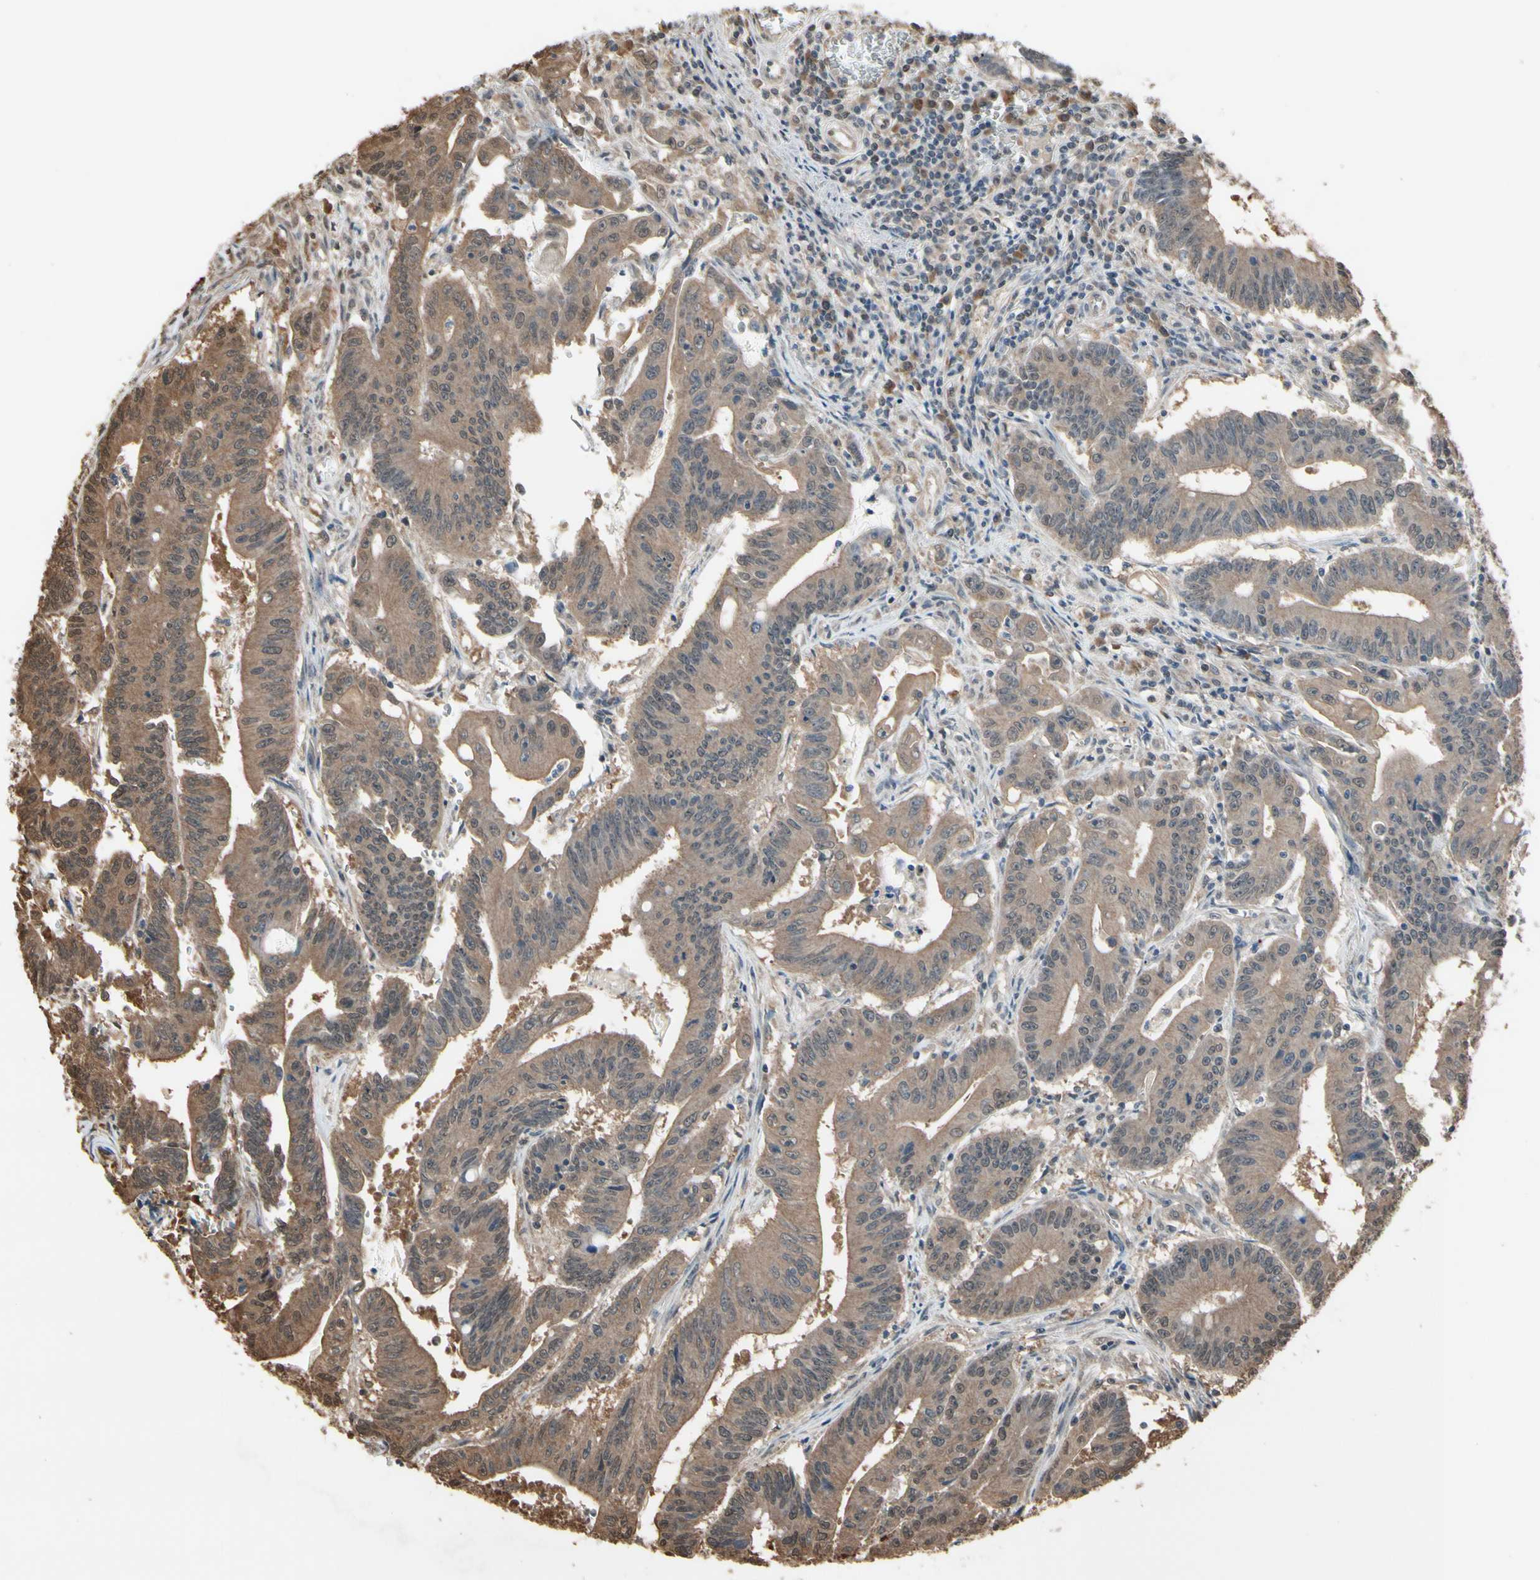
{"staining": {"intensity": "moderate", "quantity": ">75%", "location": "cytoplasmic/membranous"}, "tissue": "colorectal cancer", "cell_type": "Tumor cells", "image_type": "cancer", "snomed": [{"axis": "morphology", "description": "Adenocarcinoma, NOS"}, {"axis": "topography", "description": "Colon"}], "caption": "Colorectal adenocarcinoma tissue displays moderate cytoplasmic/membranous positivity in approximately >75% of tumor cells The protein is stained brown, and the nuclei are stained in blue (DAB (3,3'-diaminobenzidine) IHC with brightfield microscopy, high magnification).", "gene": "PNPLA7", "patient": {"sex": "male", "age": 45}}